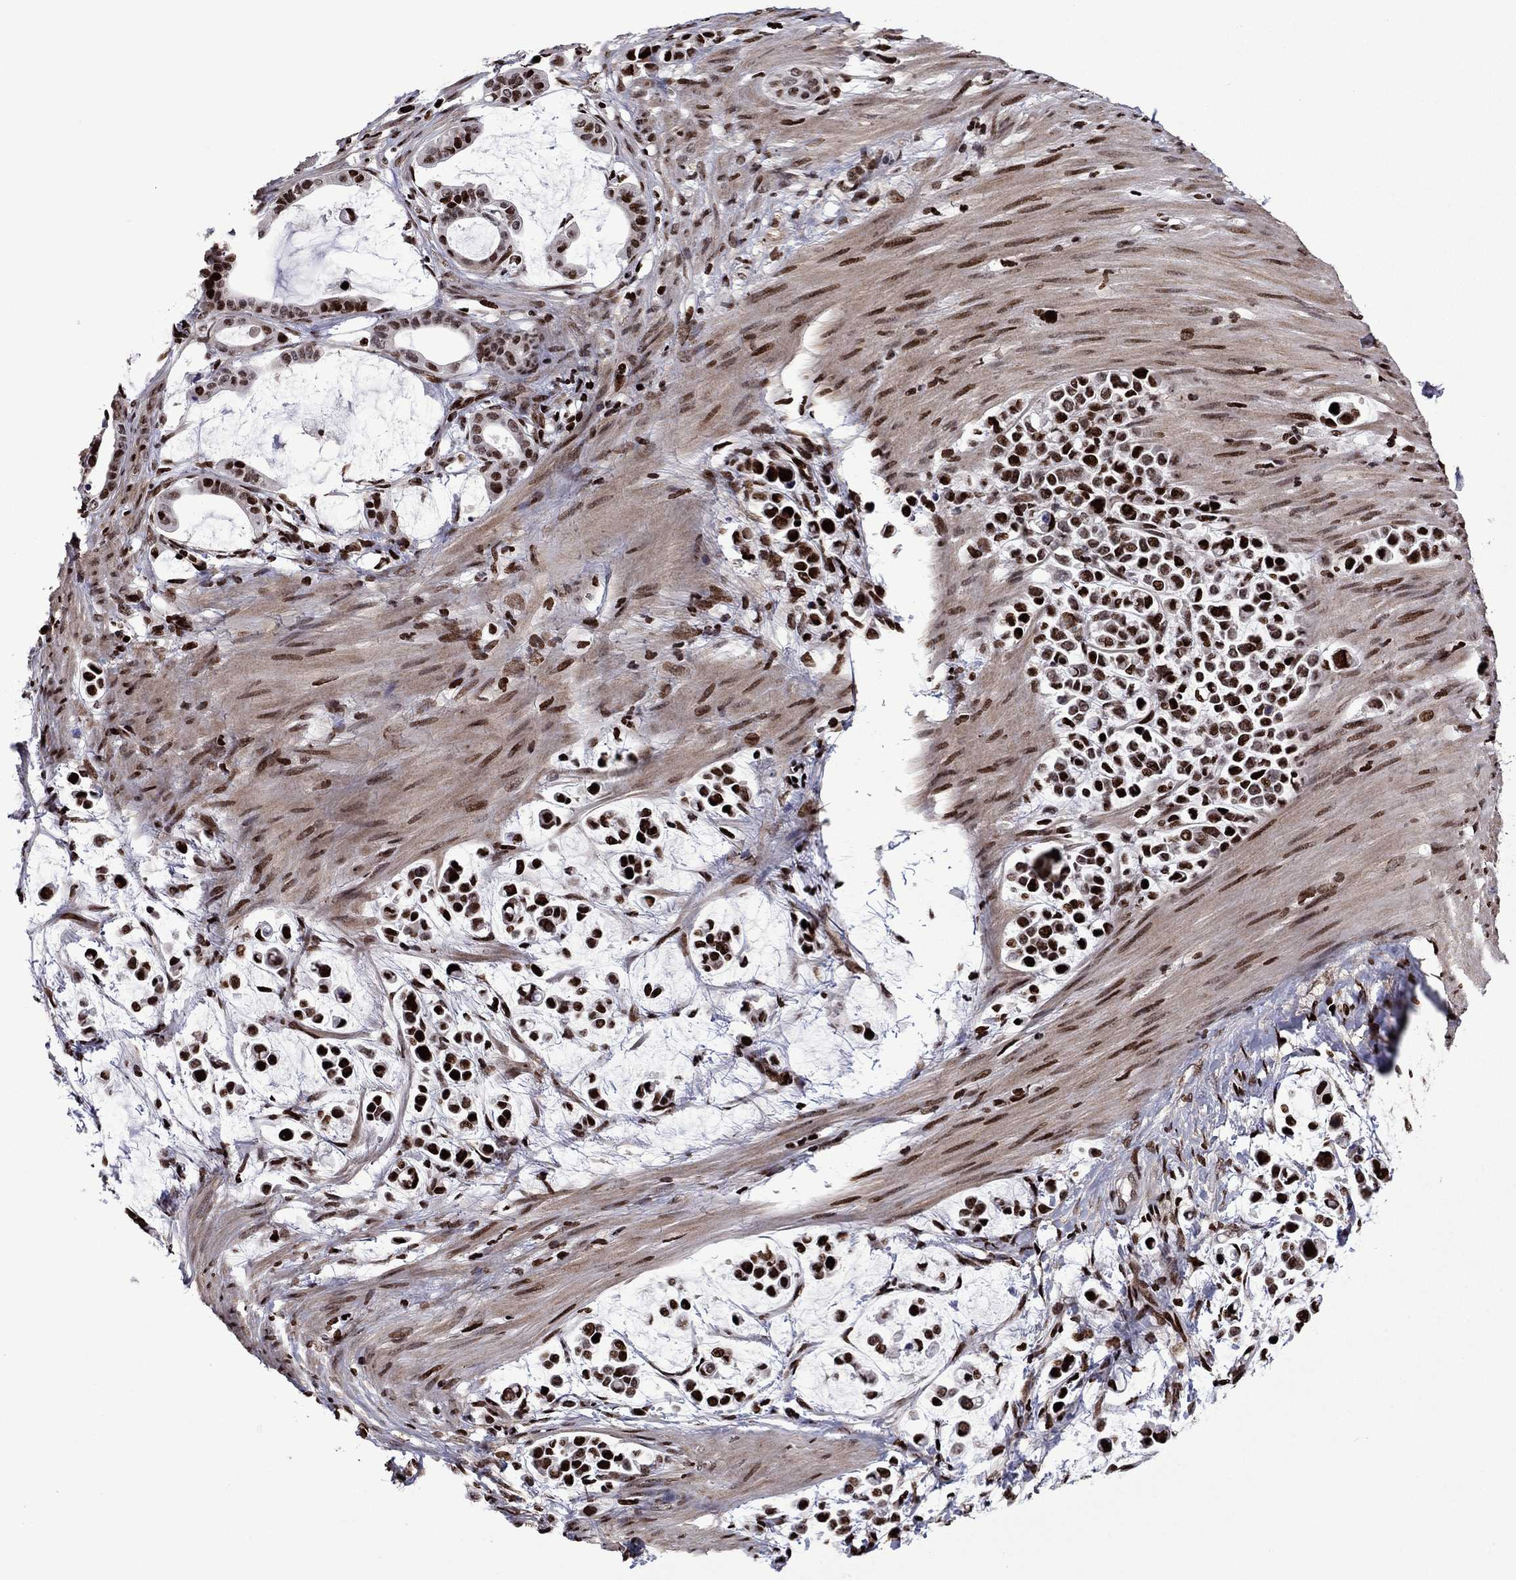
{"staining": {"intensity": "strong", "quantity": ">75%", "location": "nuclear"}, "tissue": "stomach cancer", "cell_type": "Tumor cells", "image_type": "cancer", "snomed": [{"axis": "morphology", "description": "Adenocarcinoma, NOS"}, {"axis": "topography", "description": "Stomach"}], "caption": "Stomach adenocarcinoma stained for a protein reveals strong nuclear positivity in tumor cells. (DAB = brown stain, brightfield microscopy at high magnification).", "gene": "LIMK1", "patient": {"sex": "male", "age": 82}}